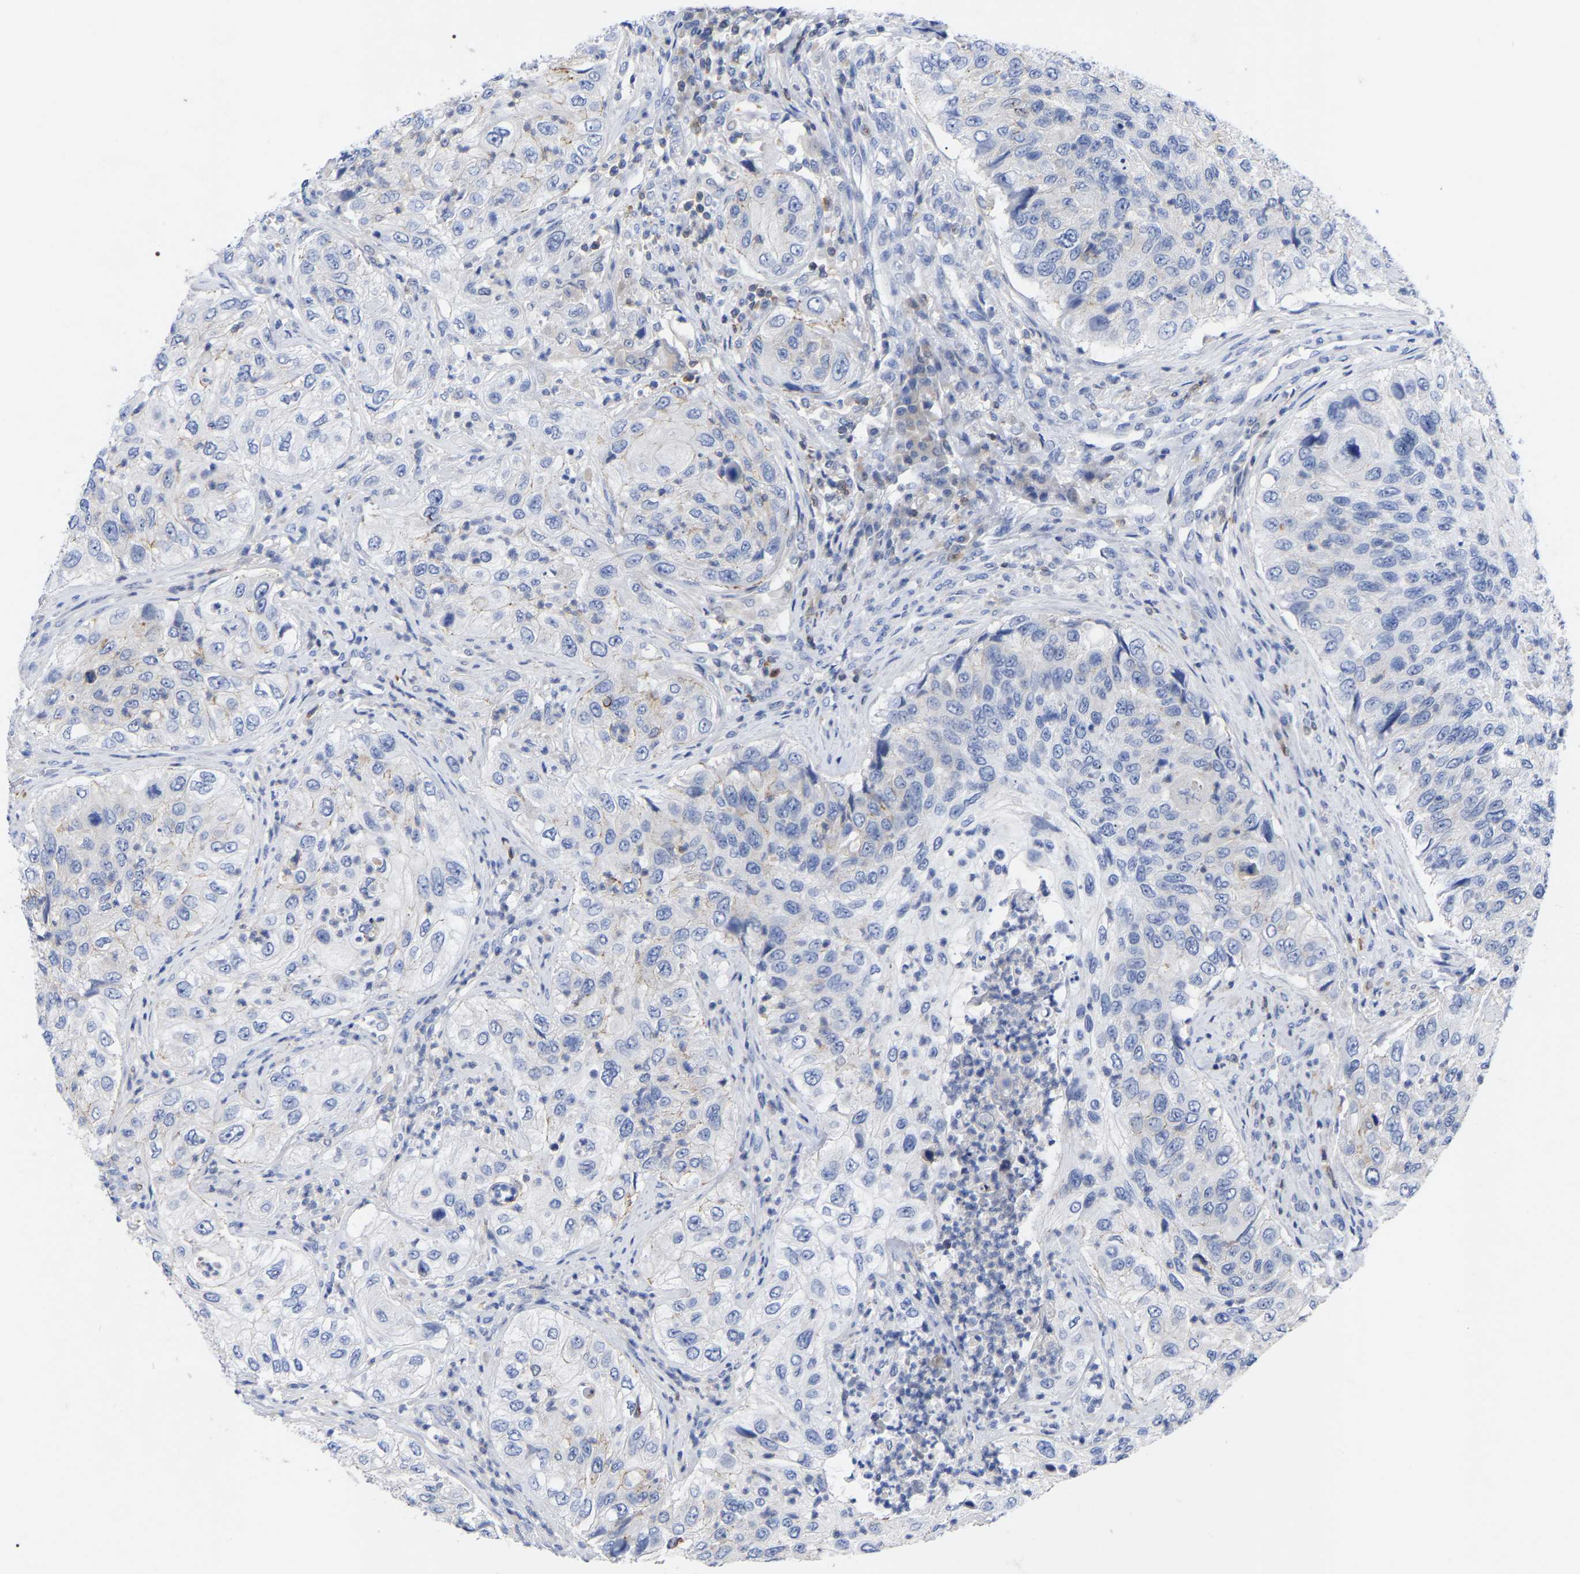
{"staining": {"intensity": "negative", "quantity": "none", "location": "none"}, "tissue": "urothelial cancer", "cell_type": "Tumor cells", "image_type": "cancer", "snomed": [{"axis": "morphology", "description": "Urothelial carcinoma, High grade"}, {"axis": "topography", "description": "Urinary bladder"}], "caption": "High magnification brightfield microscopy of urothelial cancer stained with DAB (3,3'-diaminobenzidine) (brown) and counterstained with hematoxylin (blue): tumor cells show no significant staining. The staining was performed using DAB to visualize the protein expression in brown, while the nuclei were stained in blue with hematoxylin (Magnification: 20x).", "gene": "PTPN7", "patient": {"sex": "female", "age": 60}}